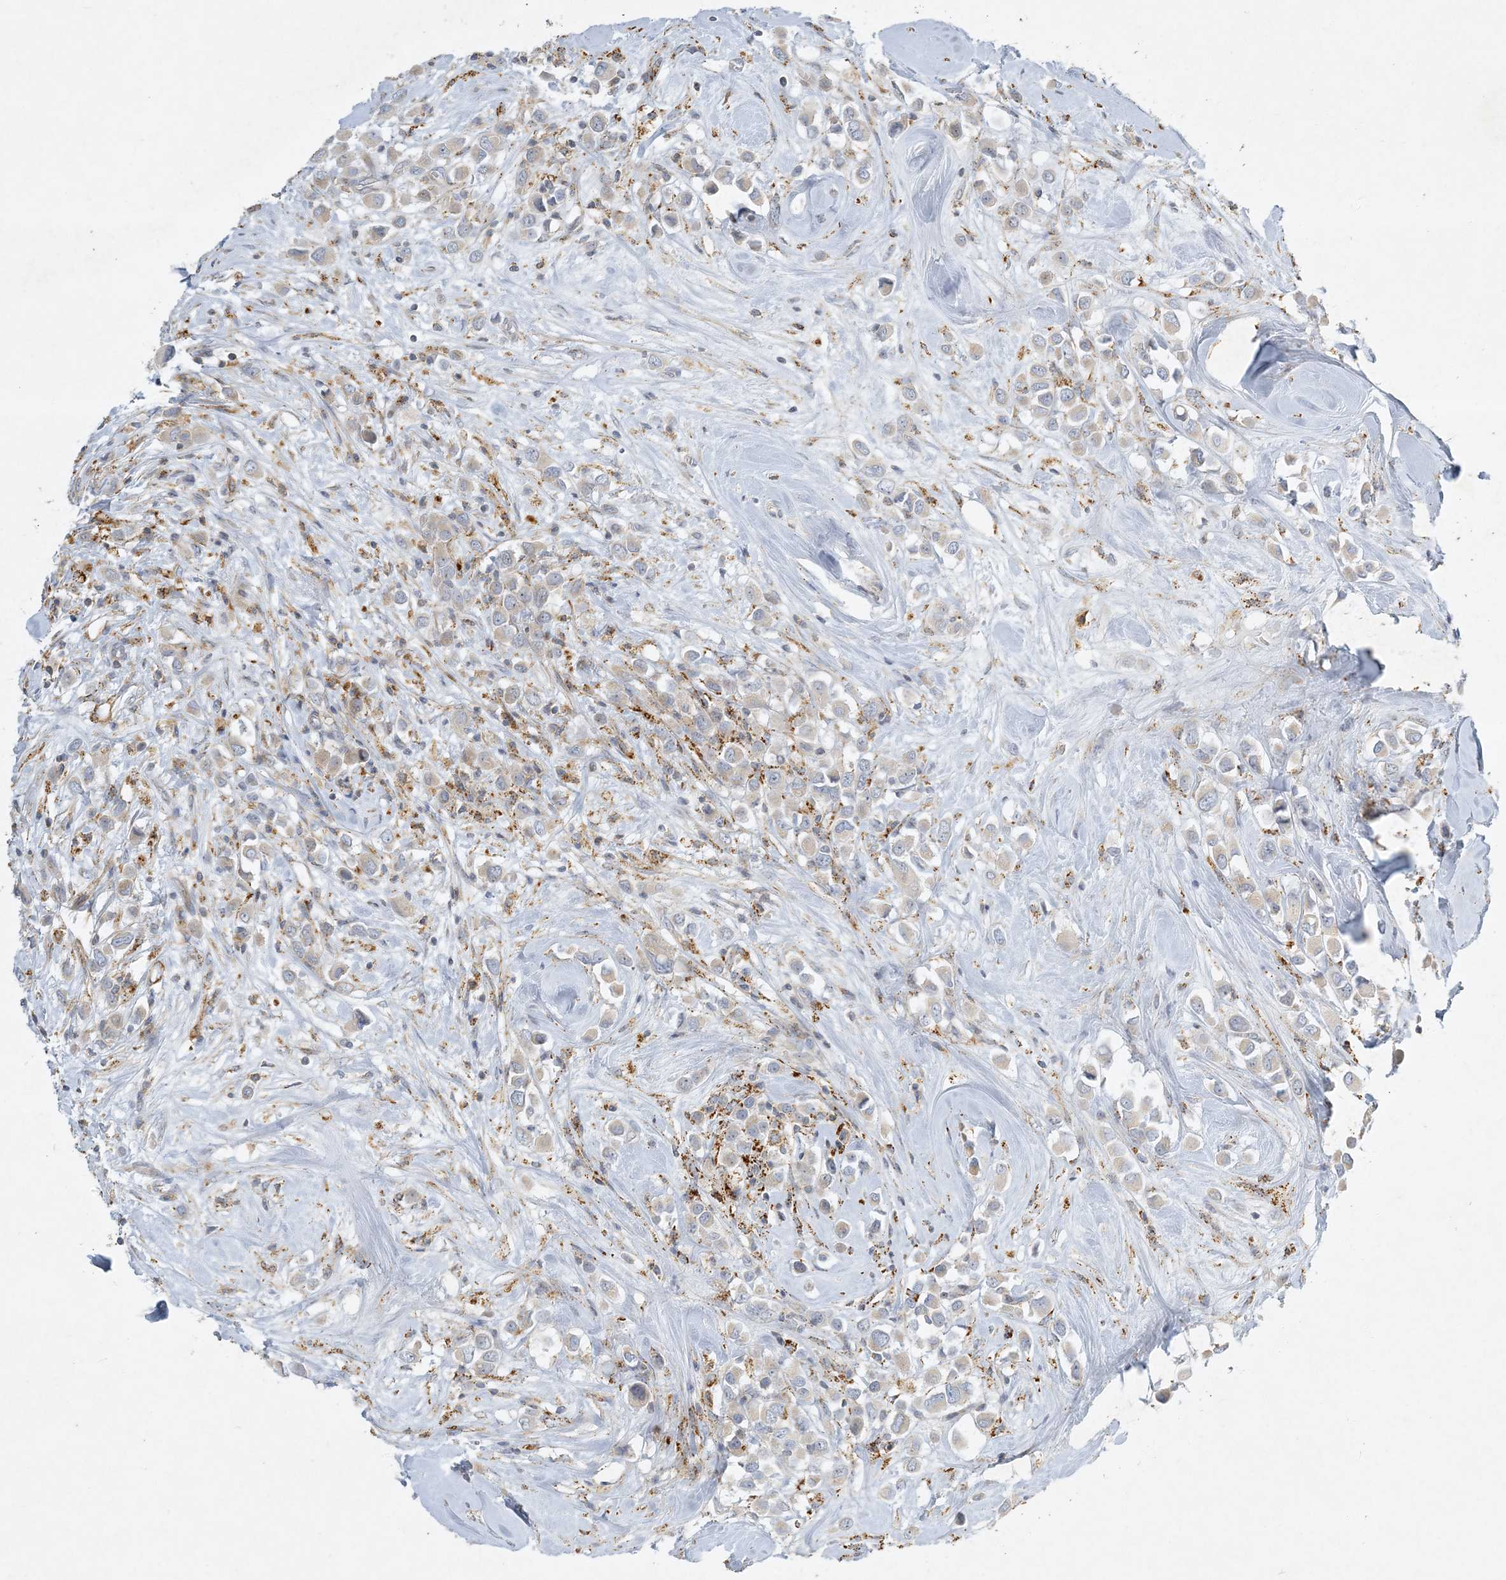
{"staining": {"intensity": "negative", "quantity": "none", "location": "none"}, "tissue": "breast cancer", "cell_type": "Tumor cells", "image_type": "cancer", "snomed": [{"axis": "morphology", "description": "Duct carcinoma"}, {"axis": "topography", "description": "Breast"}], "caption": "IHC image of breast cancer (intraductal carcinoma) stained for a protein (brown), which exhibits no expression in tumor cells.", "gene": "LTN1", "patient": {"sex": "female", "age": 61}}